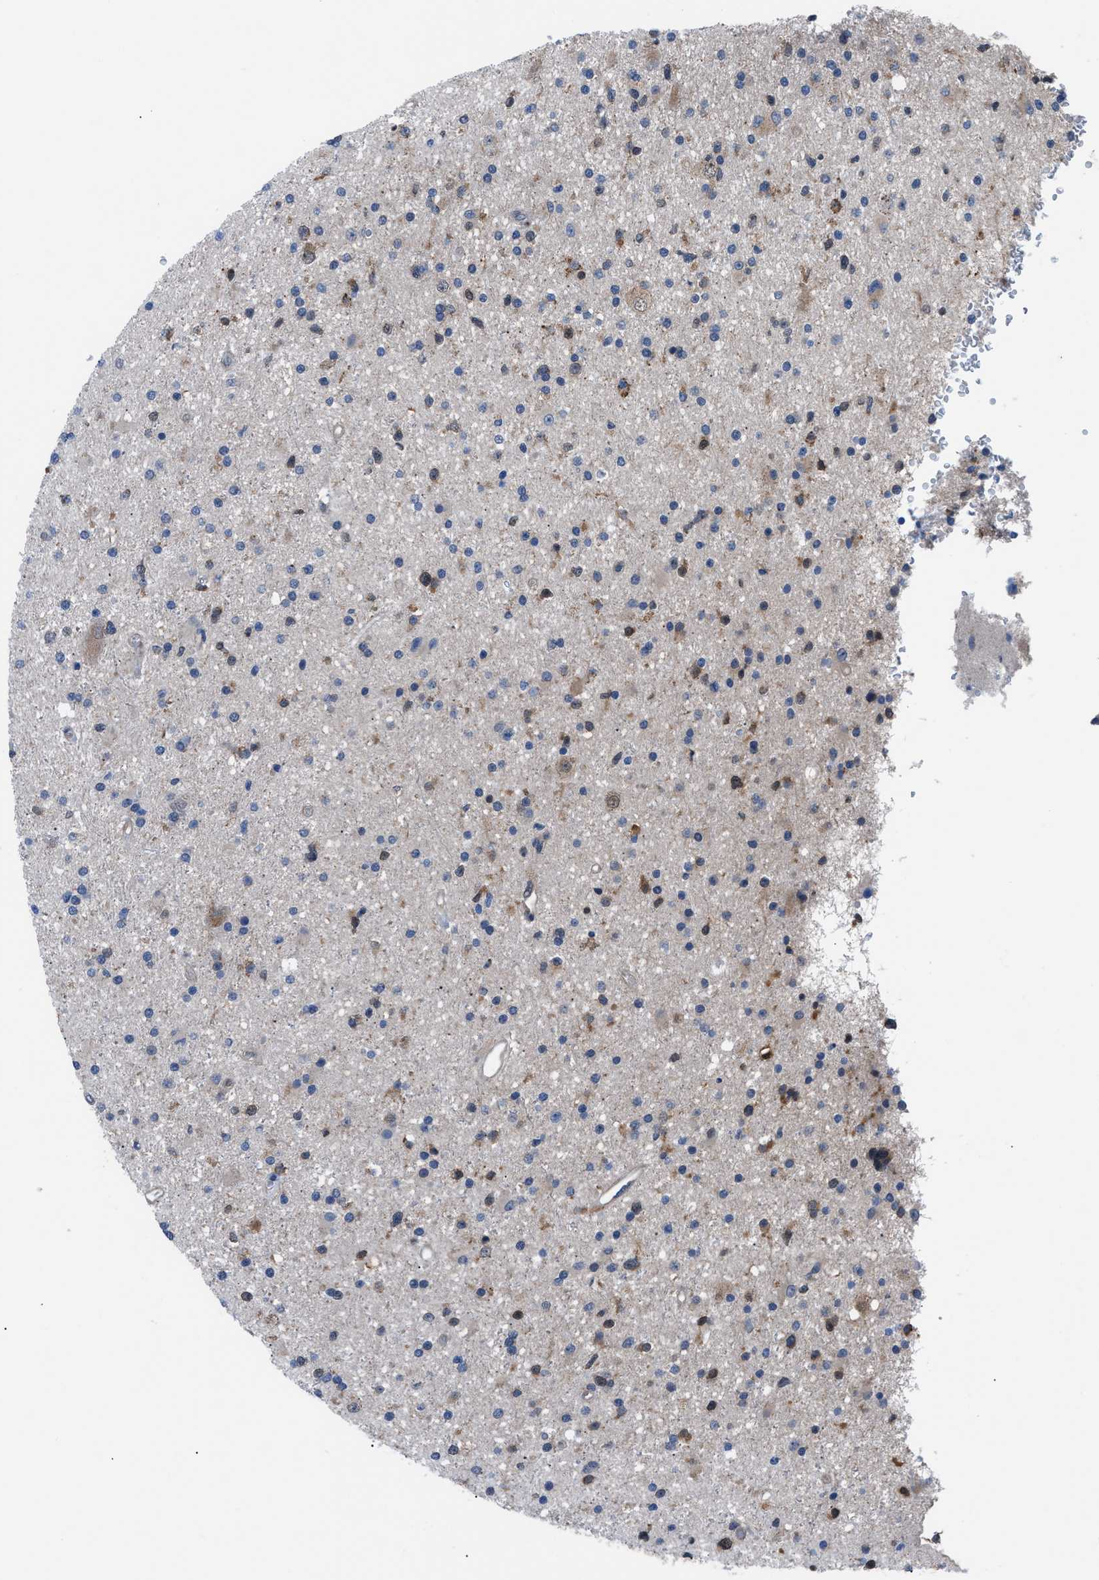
{"staining": {"intensity": "weak", "quantity": "25%-75%", "location": "cytoplasmic/membranous"}, "tissue": "glioma", "cell_type": "Tumor cells", "image_type": "cancer", "snomed": [{"axis": "morphology", "description": "Glioma, malignant, High grade"}, {"axis": "topography", "description": "Brain"}], "caption": "Human malignant high-grade glioma stained with a protein marker shows weak staining in tumor cells.", "gene": "TMEM45B", "patient": {"sex": "male", "age": 33}}